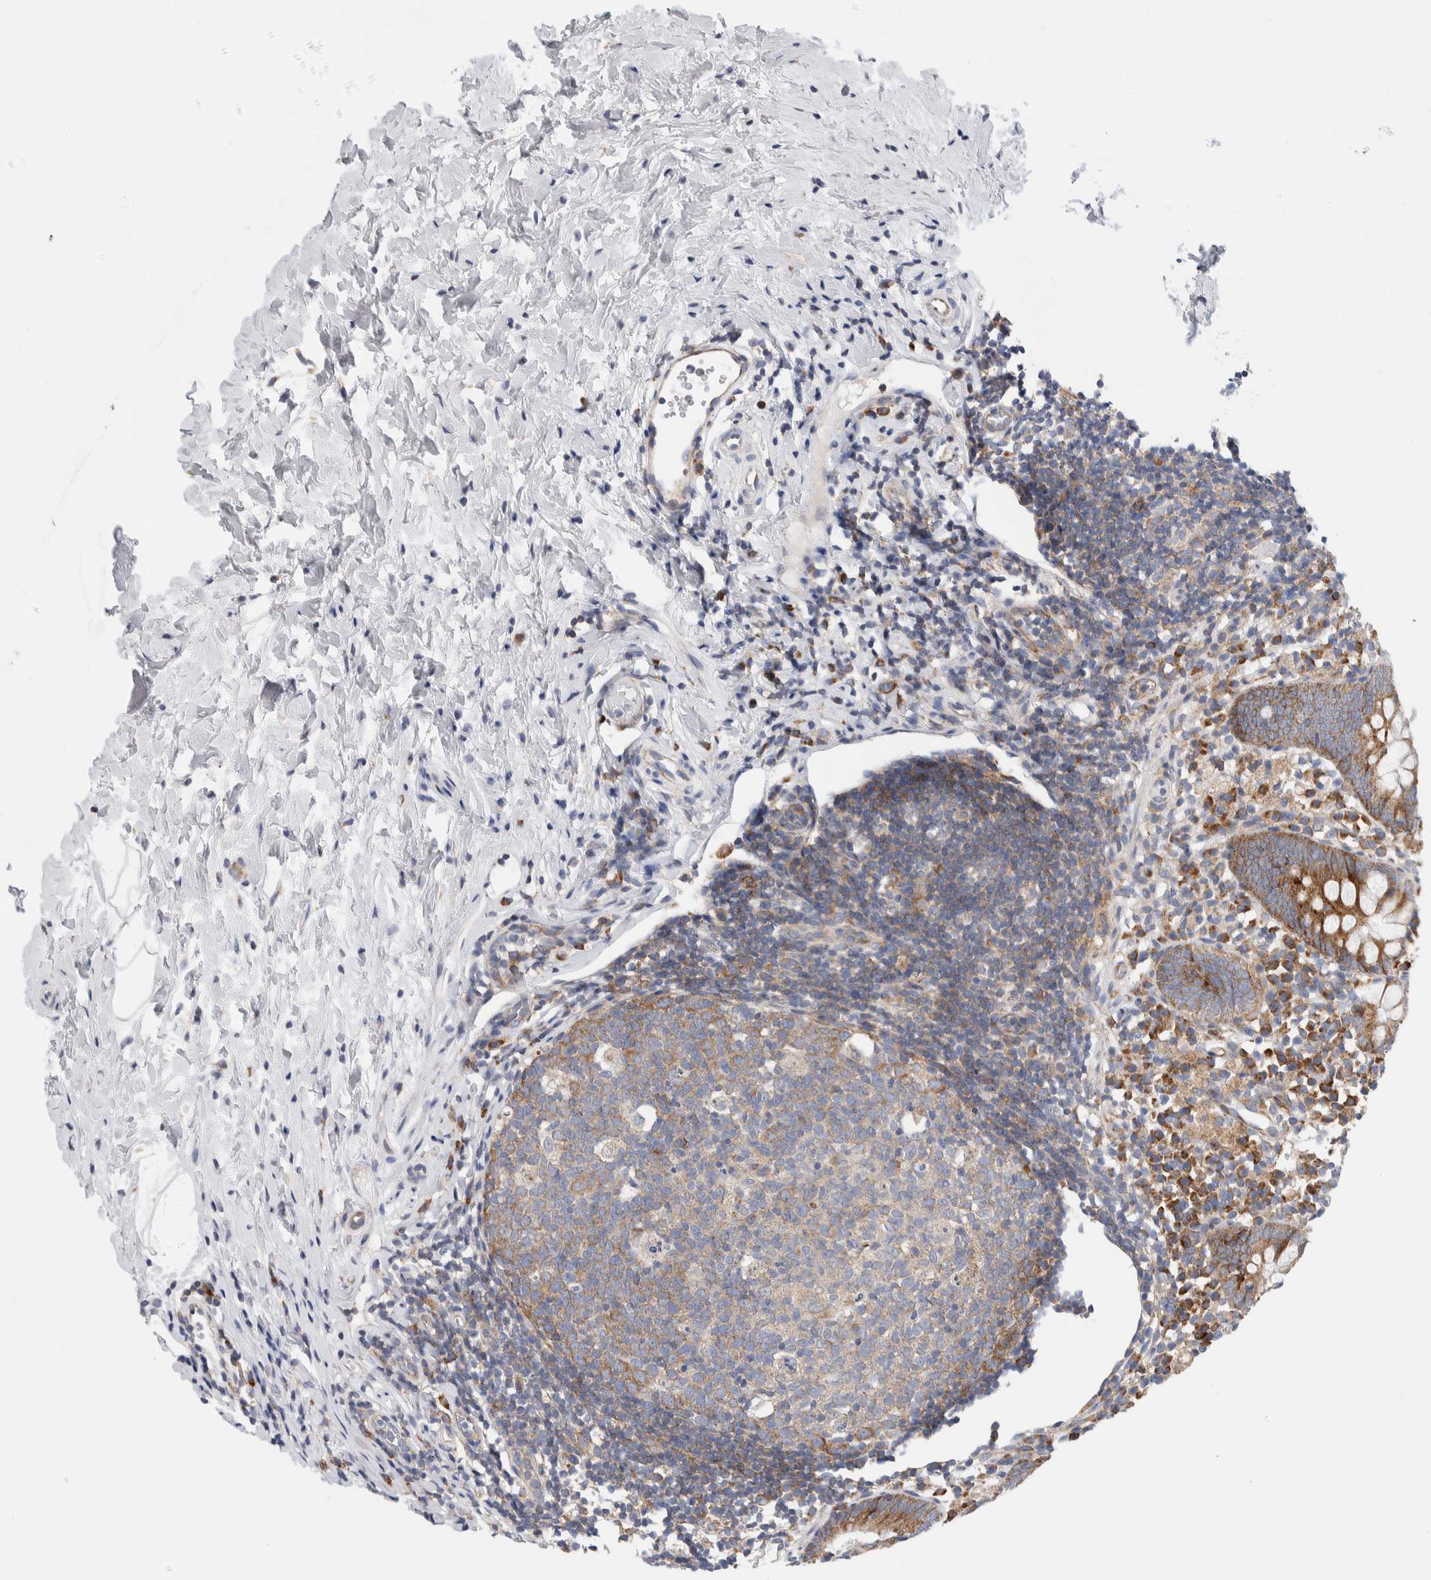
{"staining": {"intensity": "moderate", "quantity": ">75%", "location": "cytoplasmic/membranous"}, "tissue": "appendix", "cell_type": "Glandular cells", "image_type": "normal", "snomed": [{"axis": "morphology", "description": "Normal tissue, NOS"}, {"axis": "topography", "description": "Appendix"}], "caption": "The micrograph exhibits a brown stain indicating the presence of a protein in the cytoplasmic/membranous of glandular cells in appendix. (DAB = brown stain, brightfield microscopy at high magnification).", "gene": "RACK1", "patient": {"sex": "female", "age": 20}}